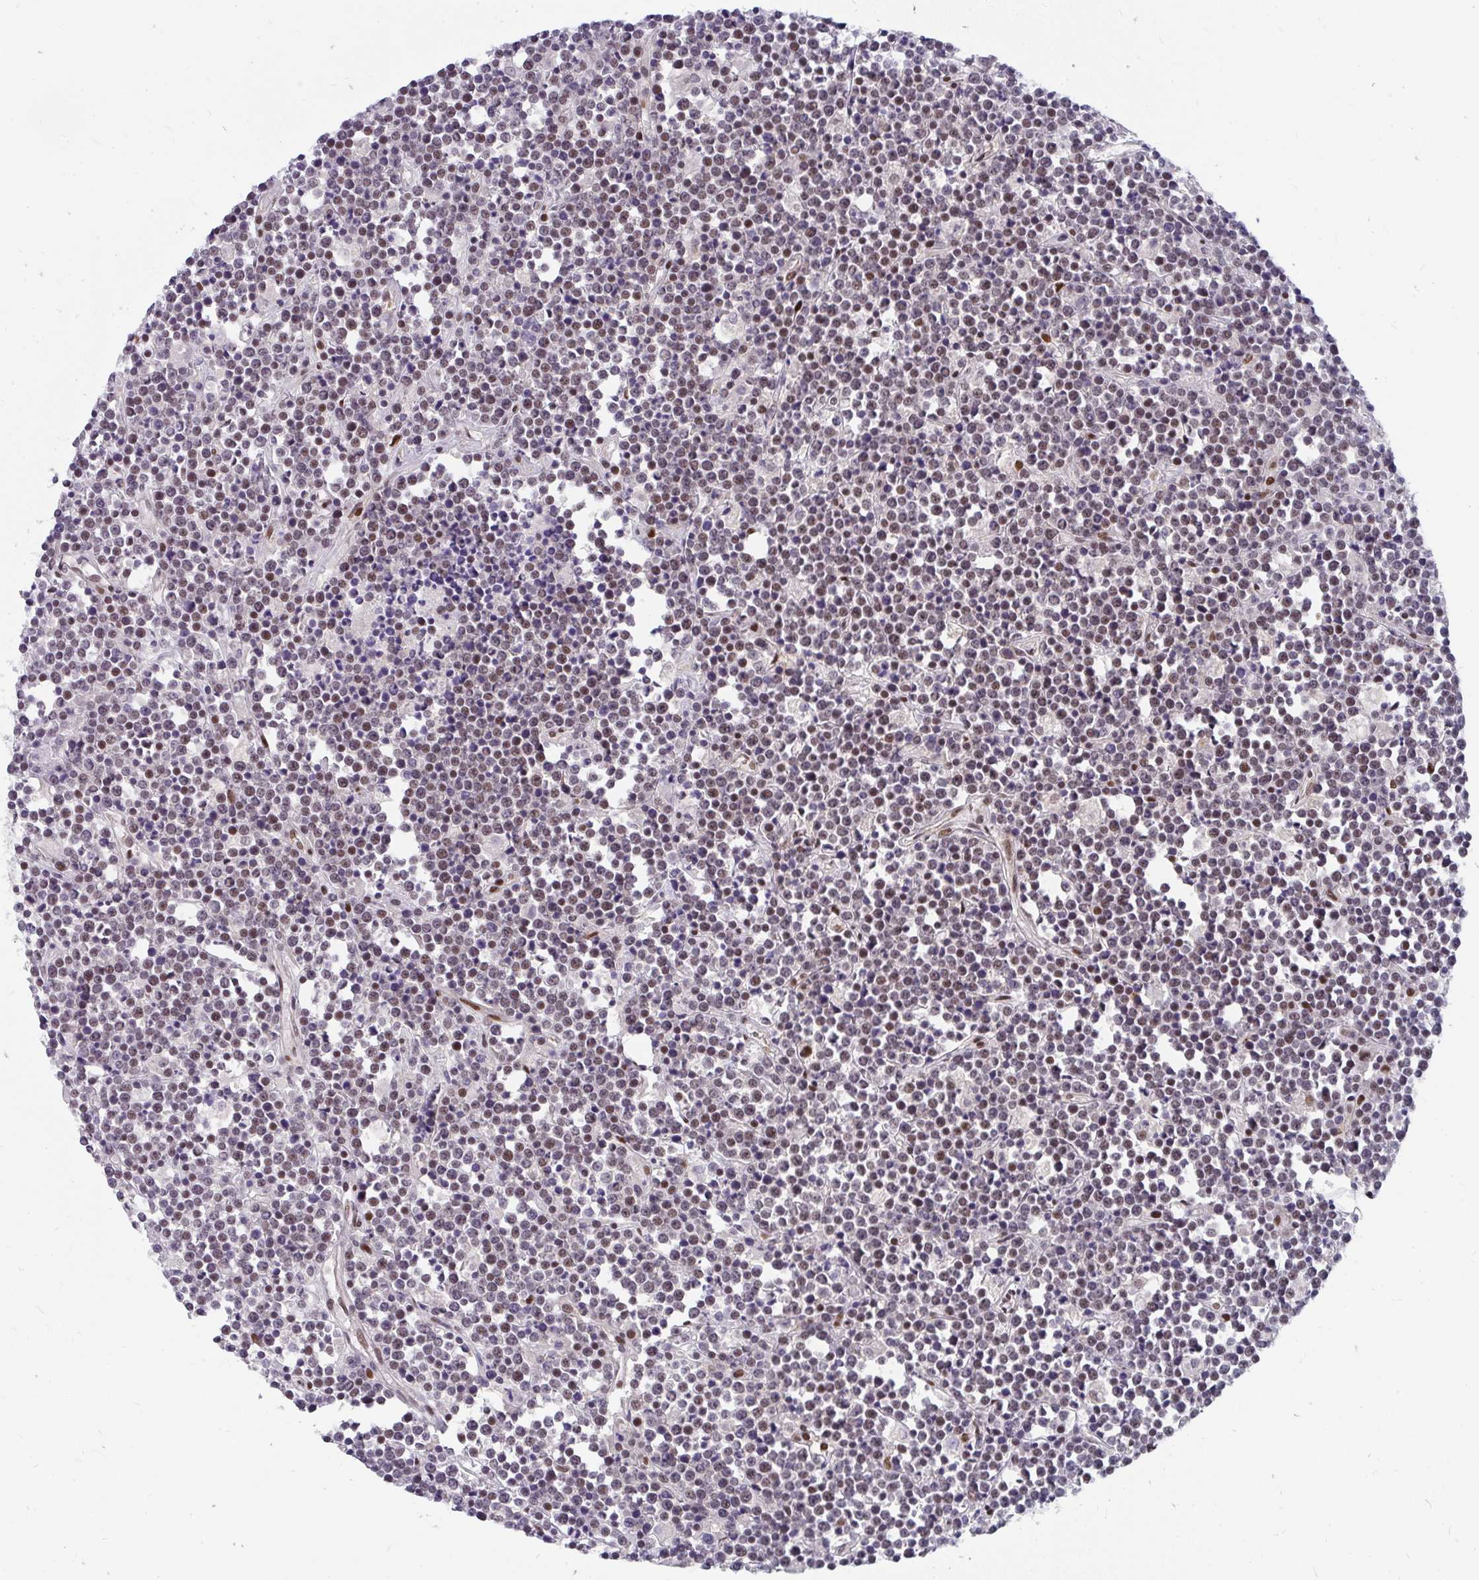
{"staining": {"intensity": "moderate", "quantity": "<25%", "location": "nuclear"}, "tissue": "lymphoma", "cell_type": "Tumor cells", "image_type": "cancer", "snomed": [{"axis": "morphology", "description": "Malignant lymphoma, non-Hodgkin's type, High grade"}, {"axis": "topography", "description": "Ovary"}], "caption": "The photomicrograph exhibits a brown stain indicating the presence of a protein in the nuclear of tumor cells in malignant lymphoma, non-Hodgkin's type (high-grade). (Brightfield microscopy of DAB IHC at high magnification).", "gene": "SYNCRIP", "patient": {"sex": "female", "age": 56}}